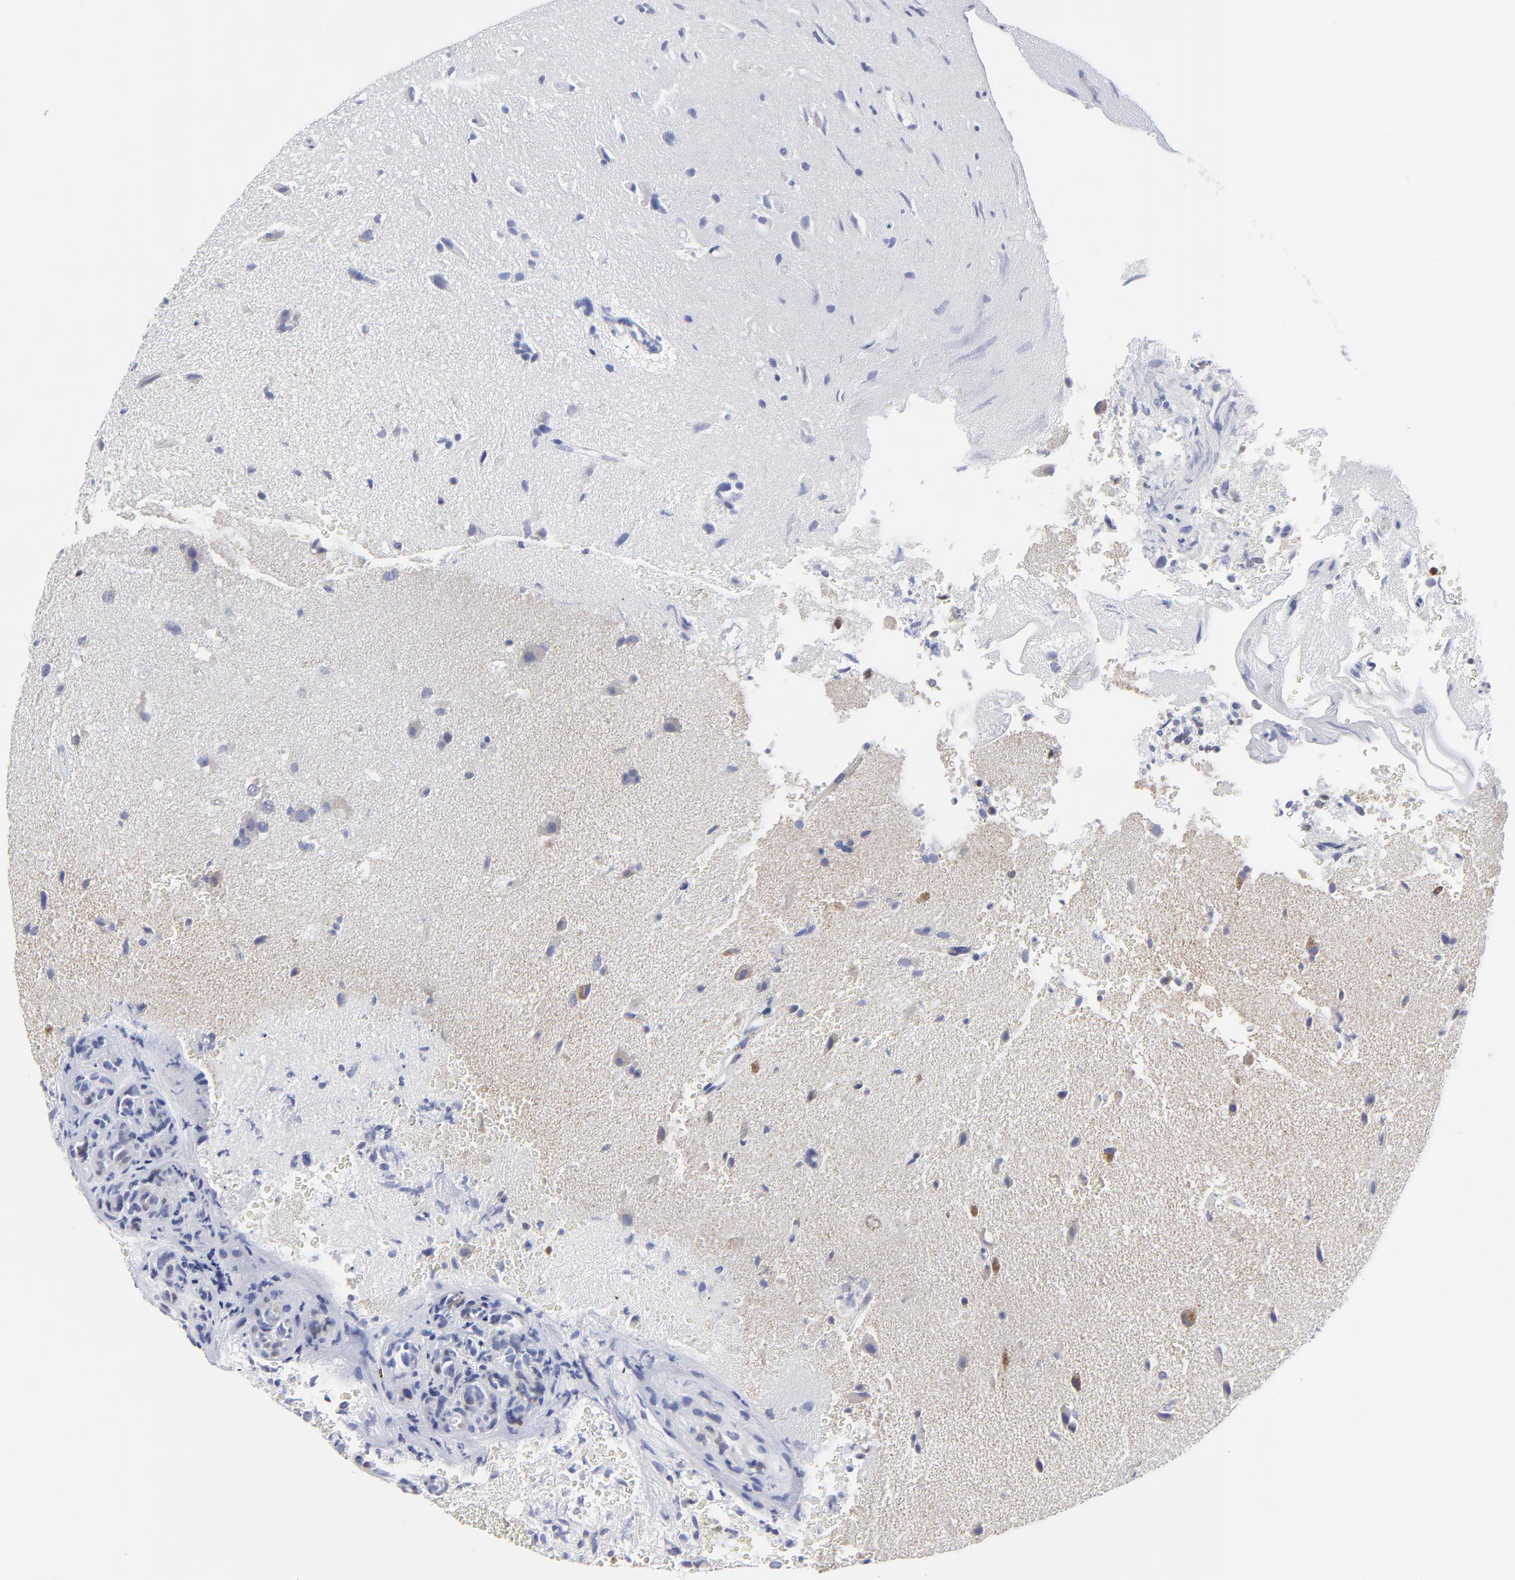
{"staining": {"intensity": "moderate", "quantity": "<25%", "location": "cytoplasmic/membranous,nuclear"}, "tissue": "glioma", "cell_type": "Tumor cells", "image_type": "cancer", "snomed": [{"axis": "morphology", "description": "Normal tissue, NOS"}, {"axis": "morphology", "description": "Glioma, malignant, High grade"}, {"axis": "topography", "description": "Cerebral cortex"}], "caption": "Glioma stained for a protein displays moderate cytoplasmic/membranous and nuclear positivity in tumor cells. The protein of interest is shown in brown color, while the nuclei are stained blue.", "gene": "NCAPH", "patient": {"sex": "male", "age": 75}}